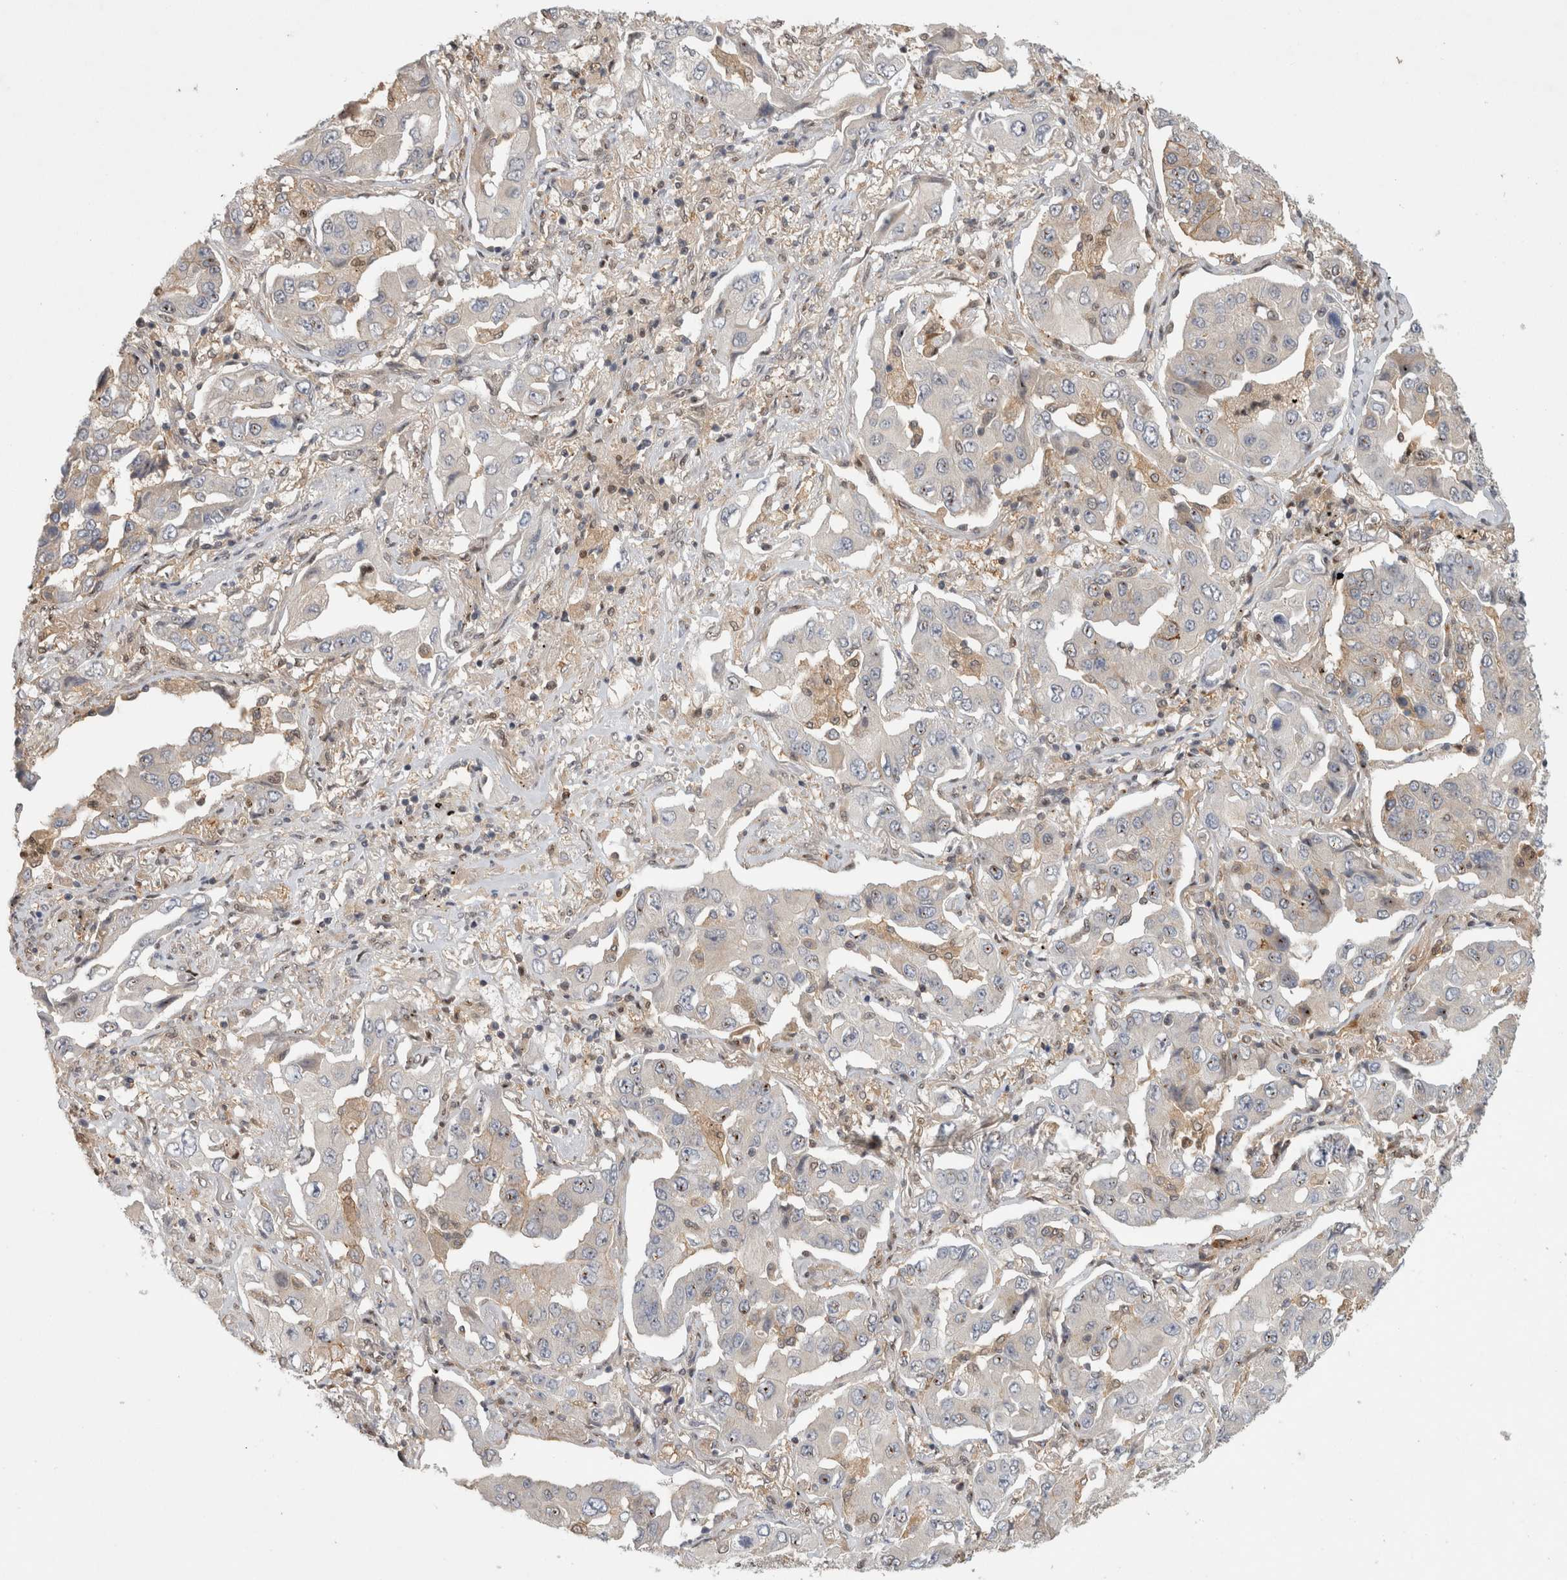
{"staining": {"intensity": "negative", "quantity": "none", "location": "none"}, "tissue": "lung cancer", "cell_type": "Tumor cells", "image_type": "cancer", "snomed": [{"axis": "morphology", "description": "Adenocarcinoma, NOS"}, {"axis": "topography", "description": "Lung"}], "caption": "Image shows no protein staining in tumor cells of lung adenocarcinoma tissue. (DAB (3,3'-diaminobenzidine) immunohistochemistry visualized using brightfield microscopy, high magnification).", "gene": "PIGP", "patient": {"sex": "female", "age": 65}}